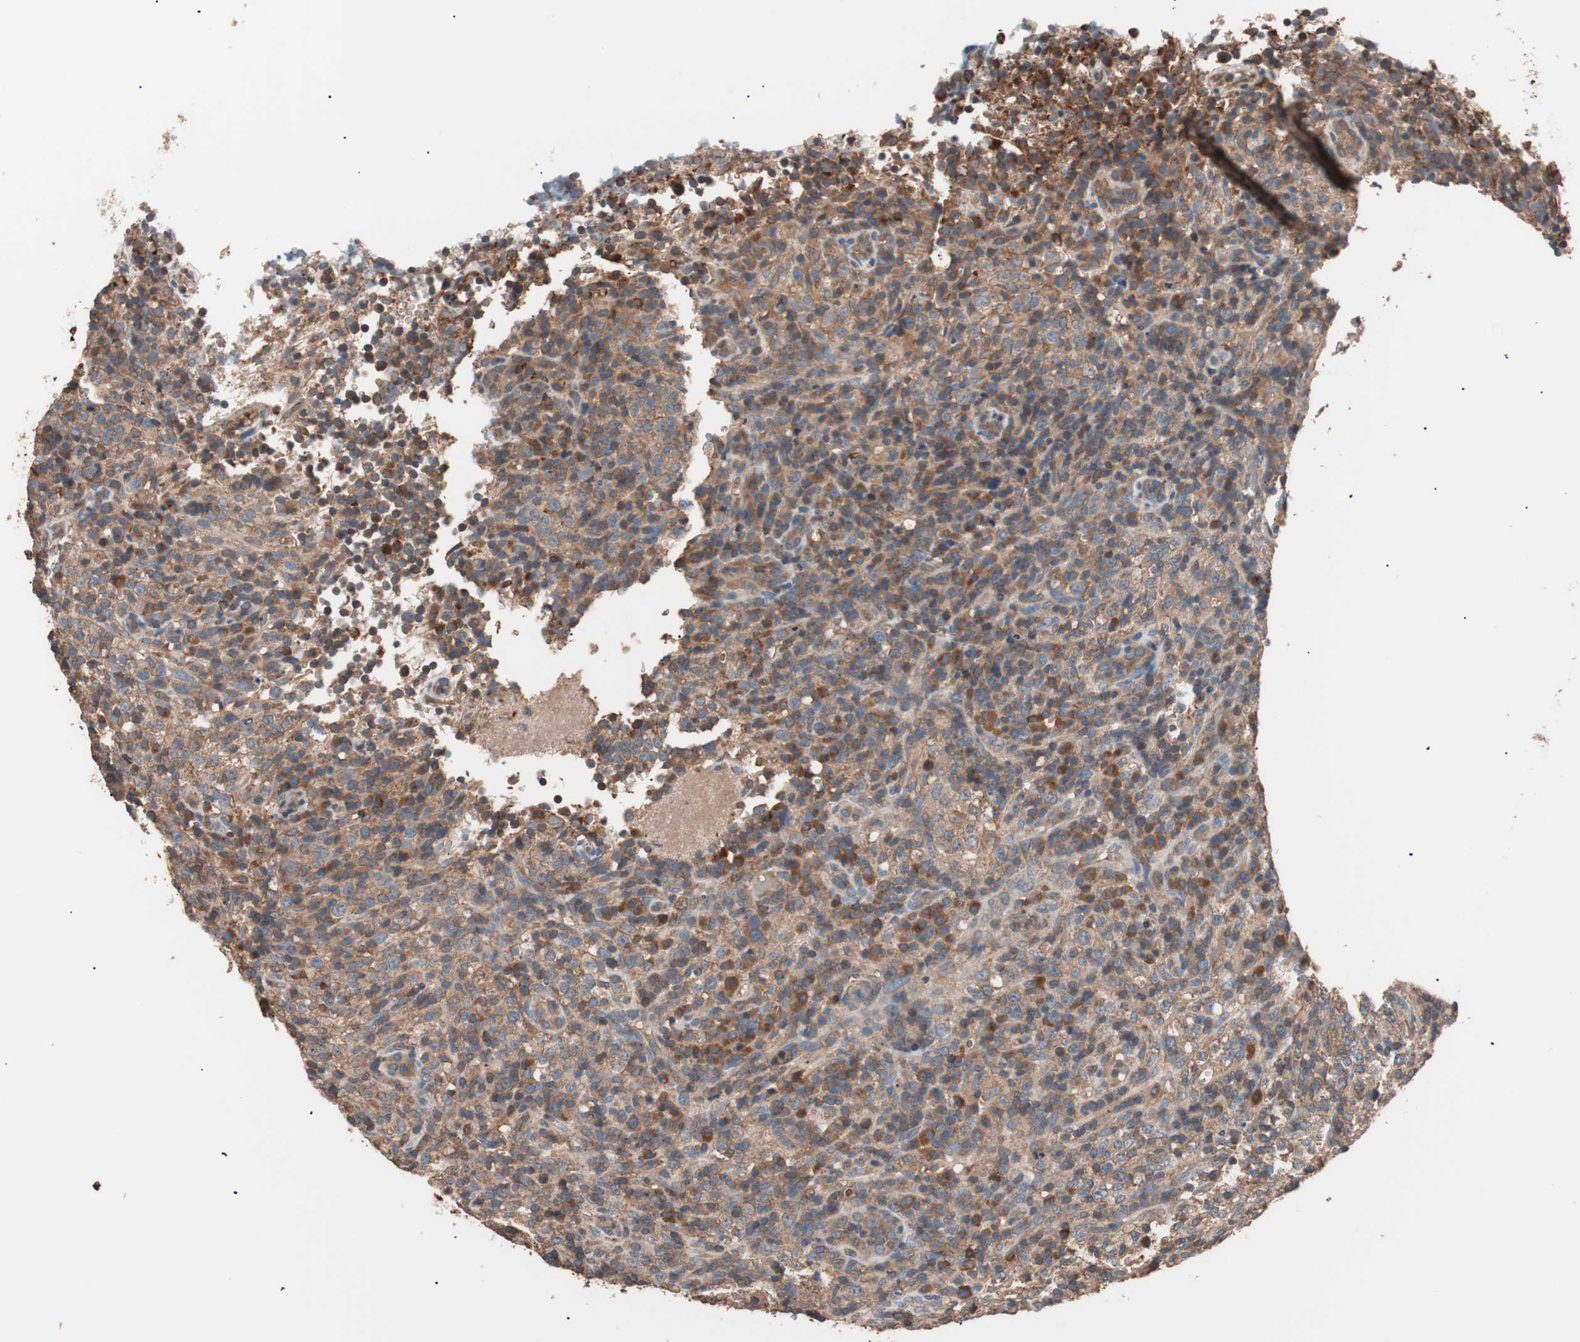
{"staining": {"intensity": "moderate", "quantity": ">75%", "location": "cytoplasmic/membranous"}, "tissue": "lymphoma", "cell_type": "Tumor cells", "image_type": "cancer", "snomed": [{"axis": "morphology", "description": "Malignant lymphoma, non-Hodgkin's type, High grade"}, {"axis": "topography", "description": "Lymph node"}], "caption": "Lymphoma was stained to show a protein in brown. There is medium levels of moderate cytoplasmic/membranous positivity in about >75% of tumor cells.", "gene": "GLYCTK", "patient": {"sex": "female", "age": 76}}